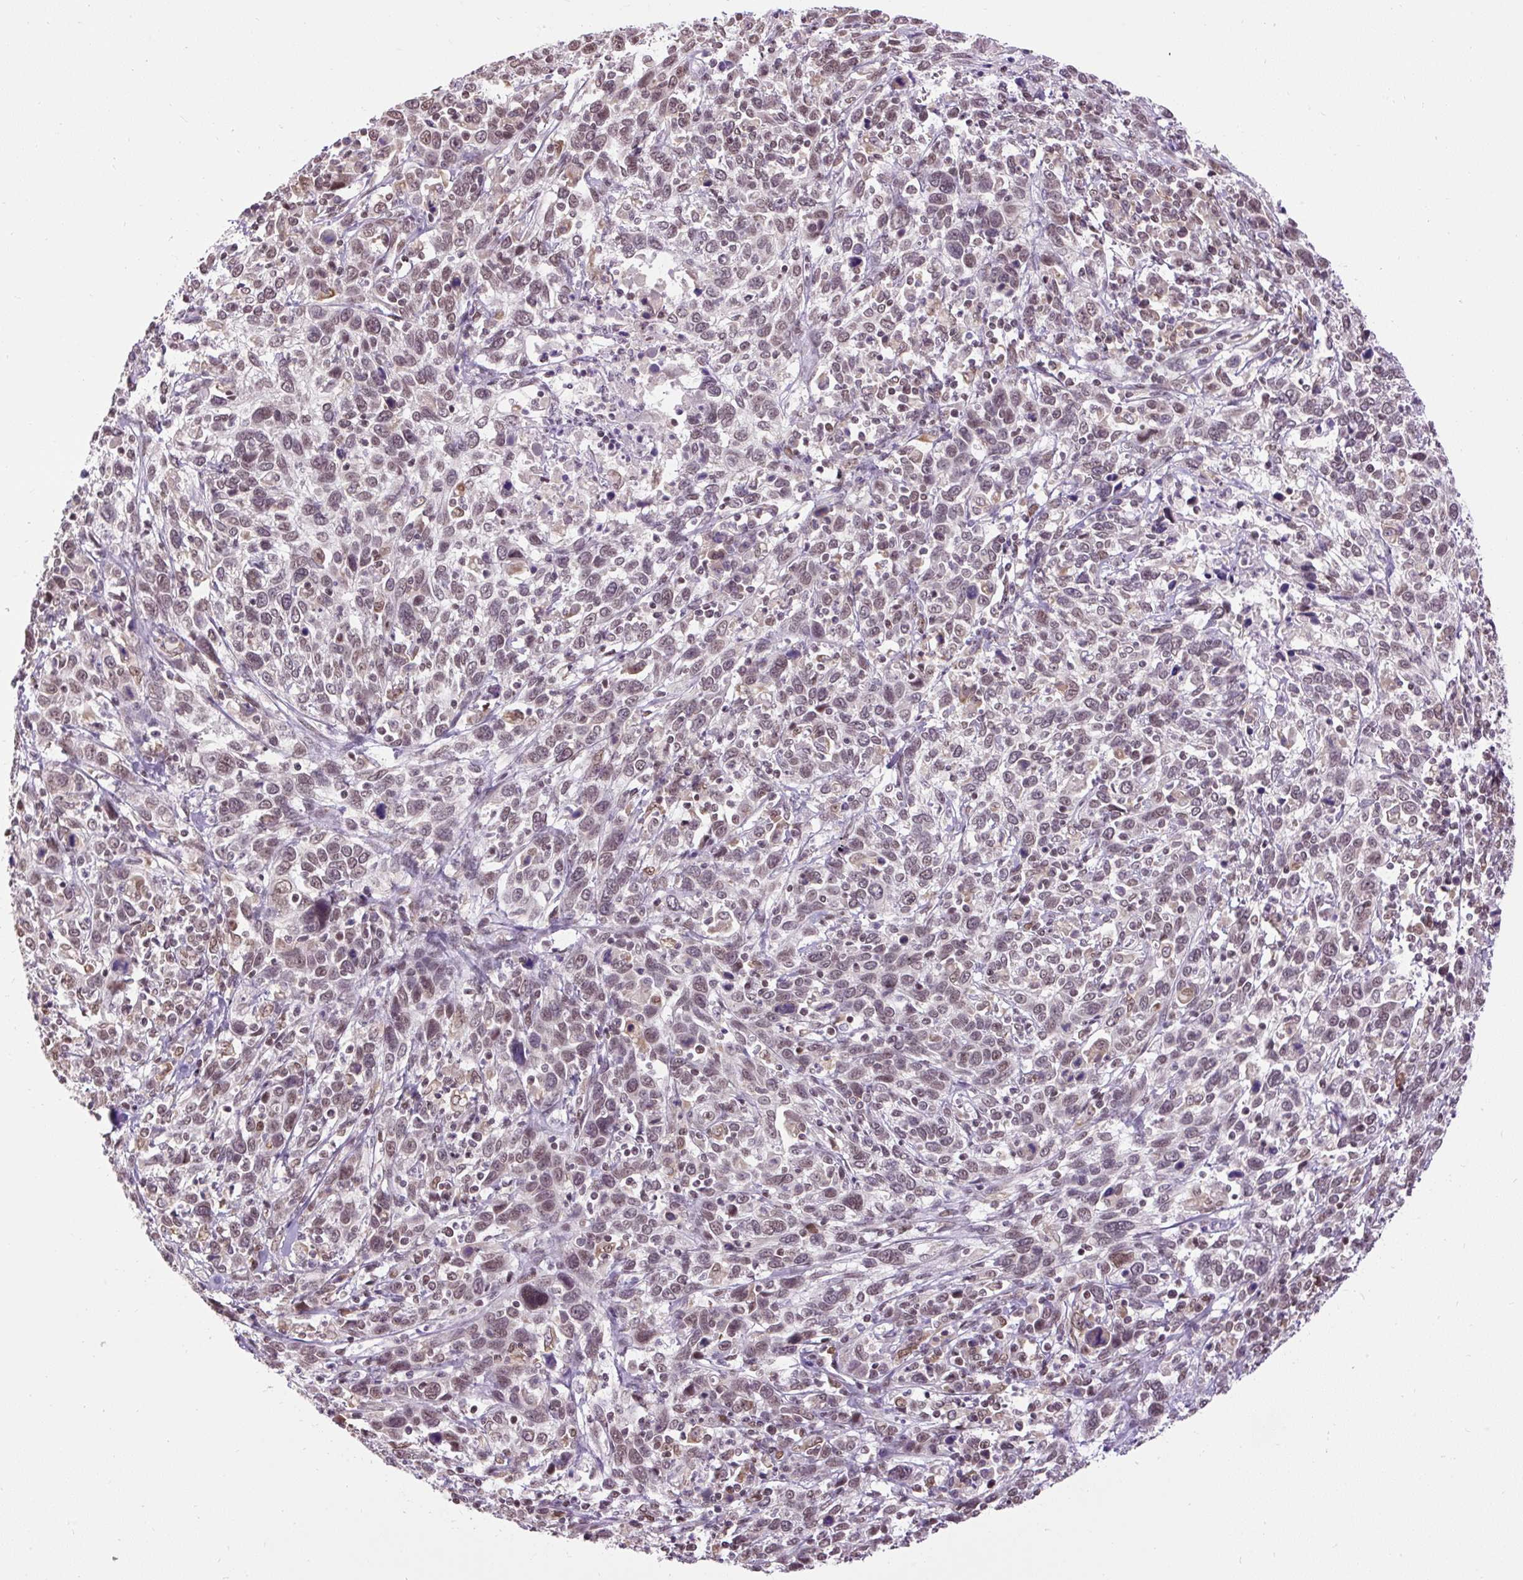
{"staining": {"intensity": "weak", "quantity": ">75%", "location": "nuclear"}, "tissue": "cervical cancer", "cell_type": "Tumor cells", "image_type": "cancer", "snomed": [{"axis": "morphology", "description": "Squamous cell carcinoma, NOS"}, {"axis": "topography", "description": "Cervix"}], "caption": "Brown immunohistochemical staining in cervical squamous cell carcinoma demonstrates weak nuclear expression in about >75% of tumor cells.", "gene": "ZNF672", "patient": {"sex": "female", "age": 46}}